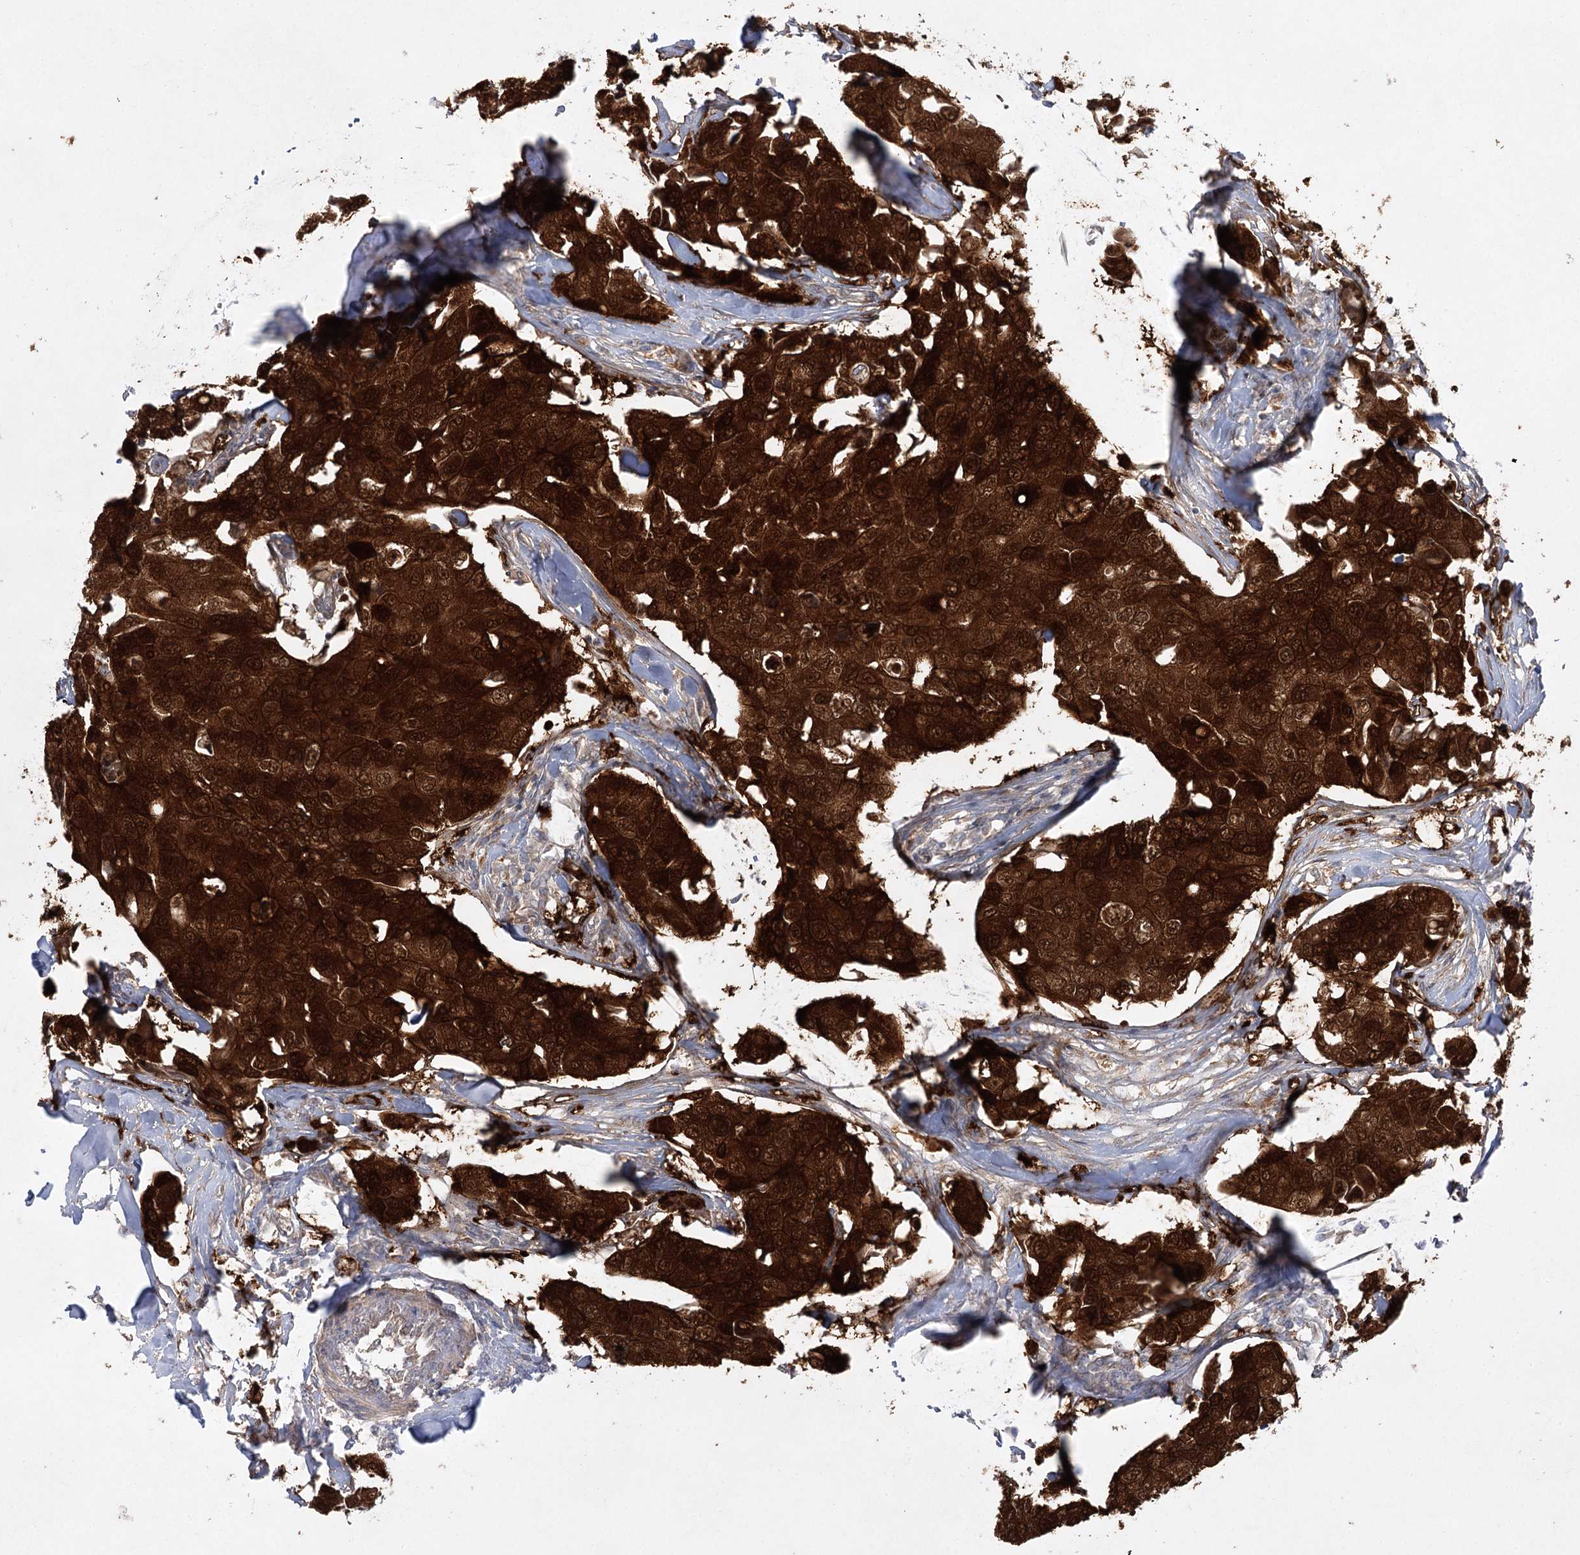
{"staining": {"intensity": "strong", "quantity": ">75%", "location": "cytoplasmic/membranous,nuclear"}, "tissue": "breast cancer", "cell_type": "Tumor cells", "image_type": "cancer", "snomed": [{"axis": "morphology", "description": "Duct carcinoma"}, {"axis": "topography", "description": "Breast"}], "caption": "Protein analysis of infiltrating ductal carcinoma (breast) tissue reveals strong cytoplasmic/membranous and nuclear expression in approximately >75% of tumor cells.", "gene": "AAMDC", "patient": {"sex": "female", "age": 80}}